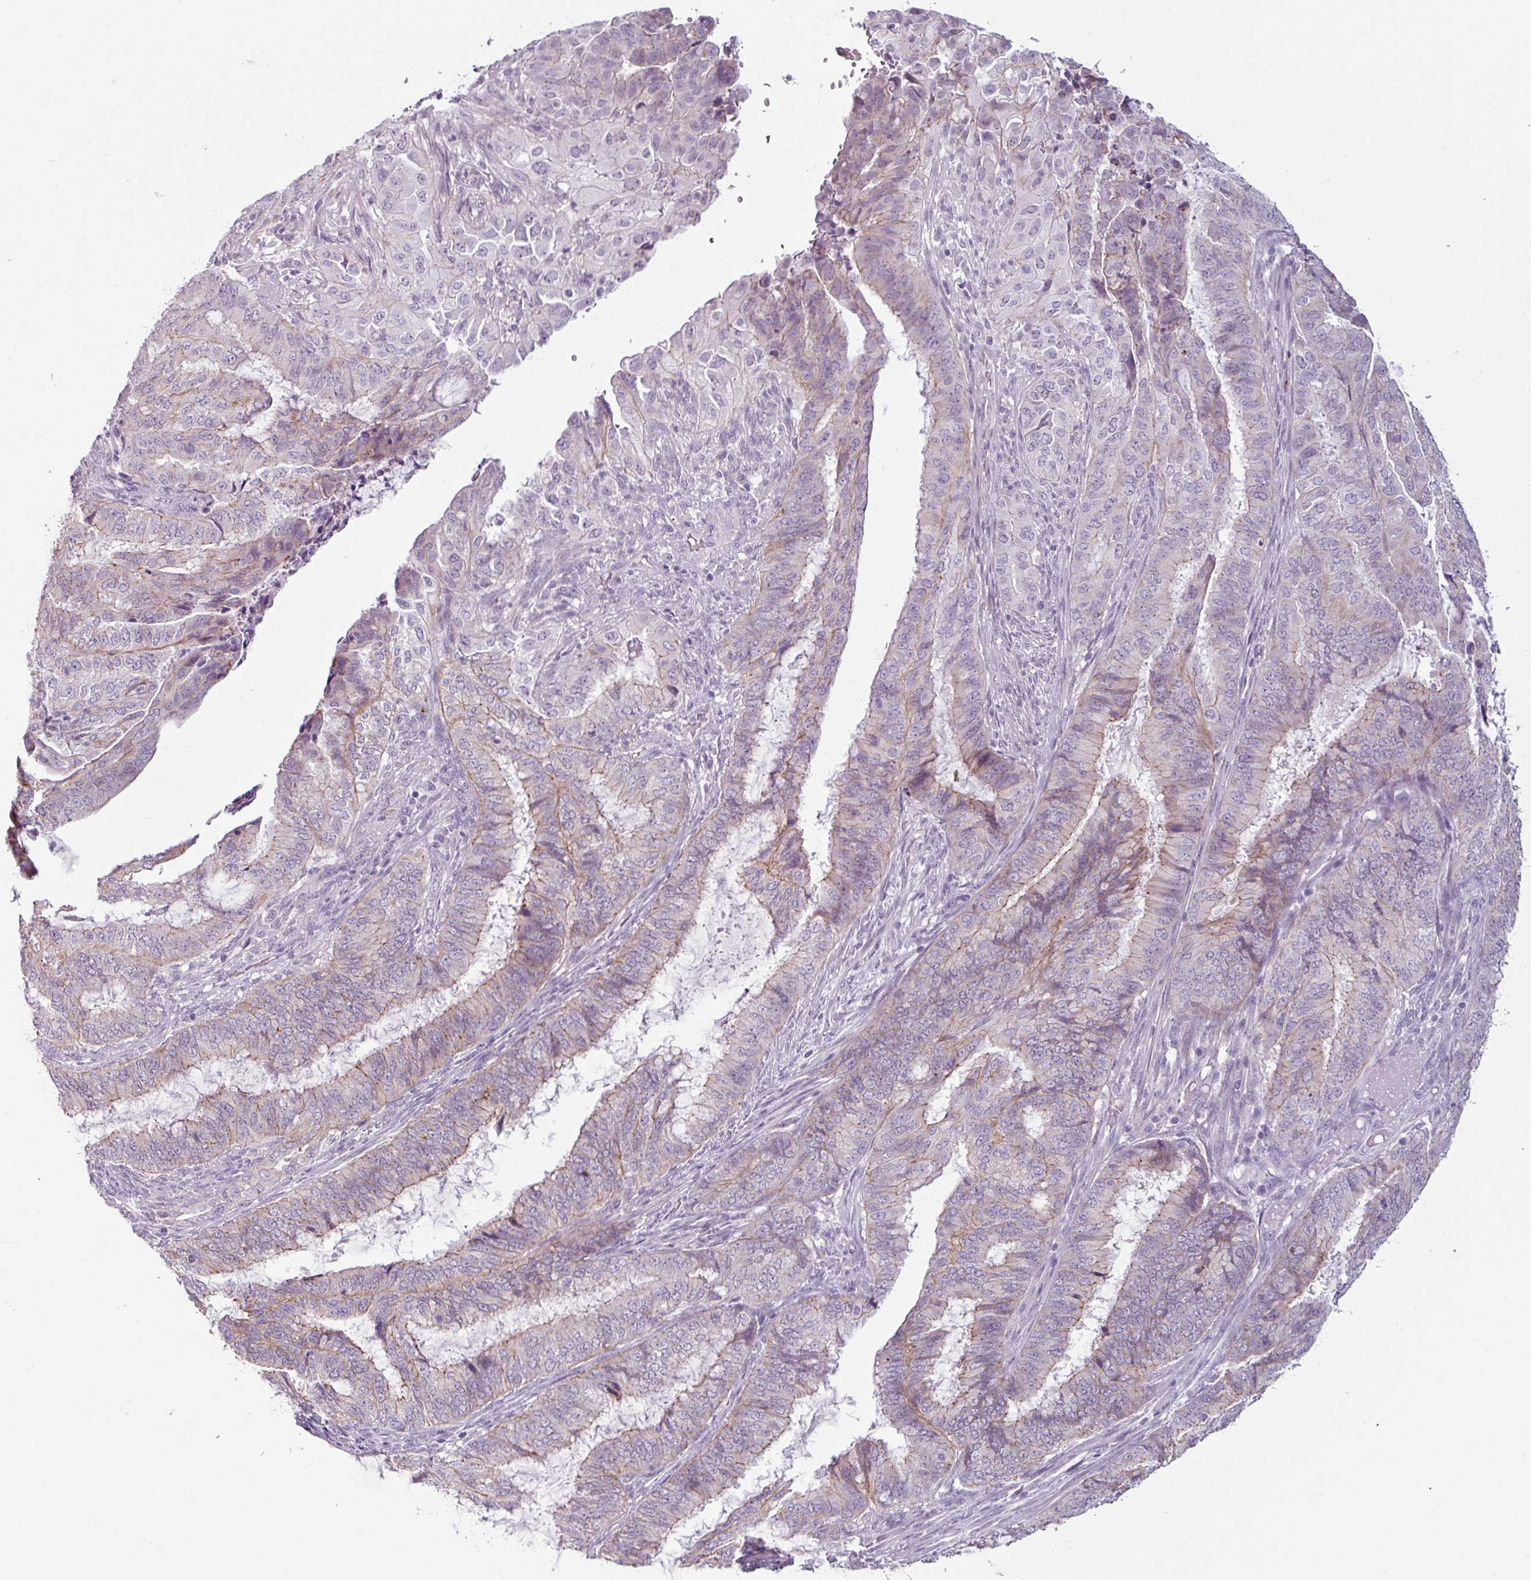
{"staining": {"intensity": "weak", "quantity": "25%-75%", "location": "cytoplasmic/membranous"}, "tissue": "endometrial cancer", "cell_type": "Tumor cells", "image_type": "cancer", "snomed": [{"axis": "morphology", "description": "Adenocarcinoma, NOS"}, {"axis": "topography", "description": "Endometrium"}], "caption": "Immunohistochemistry image of neoplastic tissue: endometrial cancer (adenocarcinoma) stained using IHC displays low levels of weak protein expression localized specifically in the cytoplasmic/membranous of tumor cells, appearing as a cytoplasmic/membranous brown color.", "gene": "PNMA6A", "patient": {"sex": "female", "age": 51}}